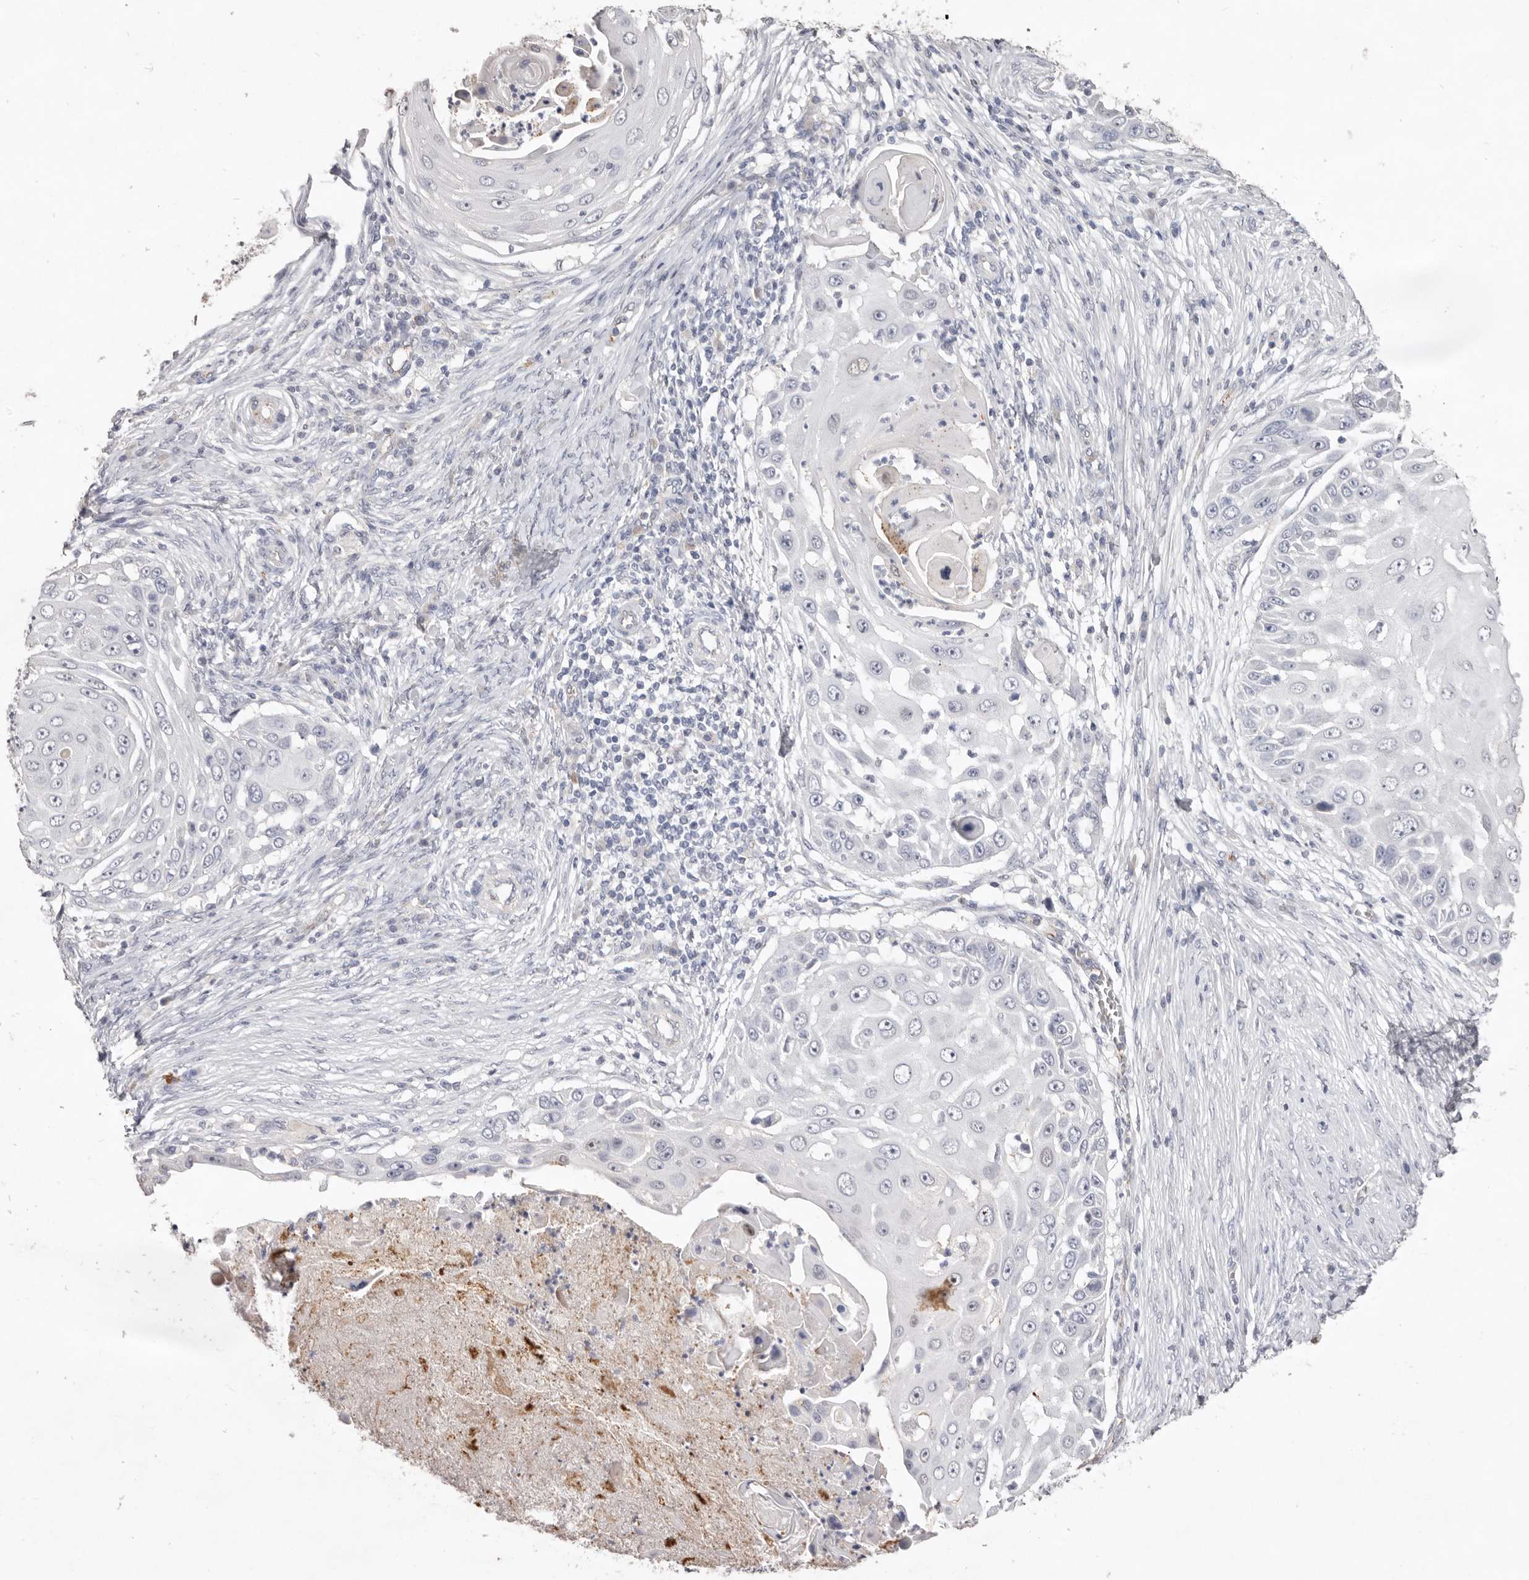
{"staining": {"intensity": "negative", "quantity": "none", "location": "none"}, "tissue": "skin cancer", "cell_type": "Tumor cells", "image_type": "cancer", "snomed": [{"axis": "morphology", "description": "Squamous cell carcinoma, NOS"}, {"axis": "topography", "description": "Skin"}], "caption": "The micrograph shows no staining of tumor cells in skin cancer (squamous cell carcinoma).", "gene": "ZYG11B", "patient": {"sex": "female", "age": 44}}